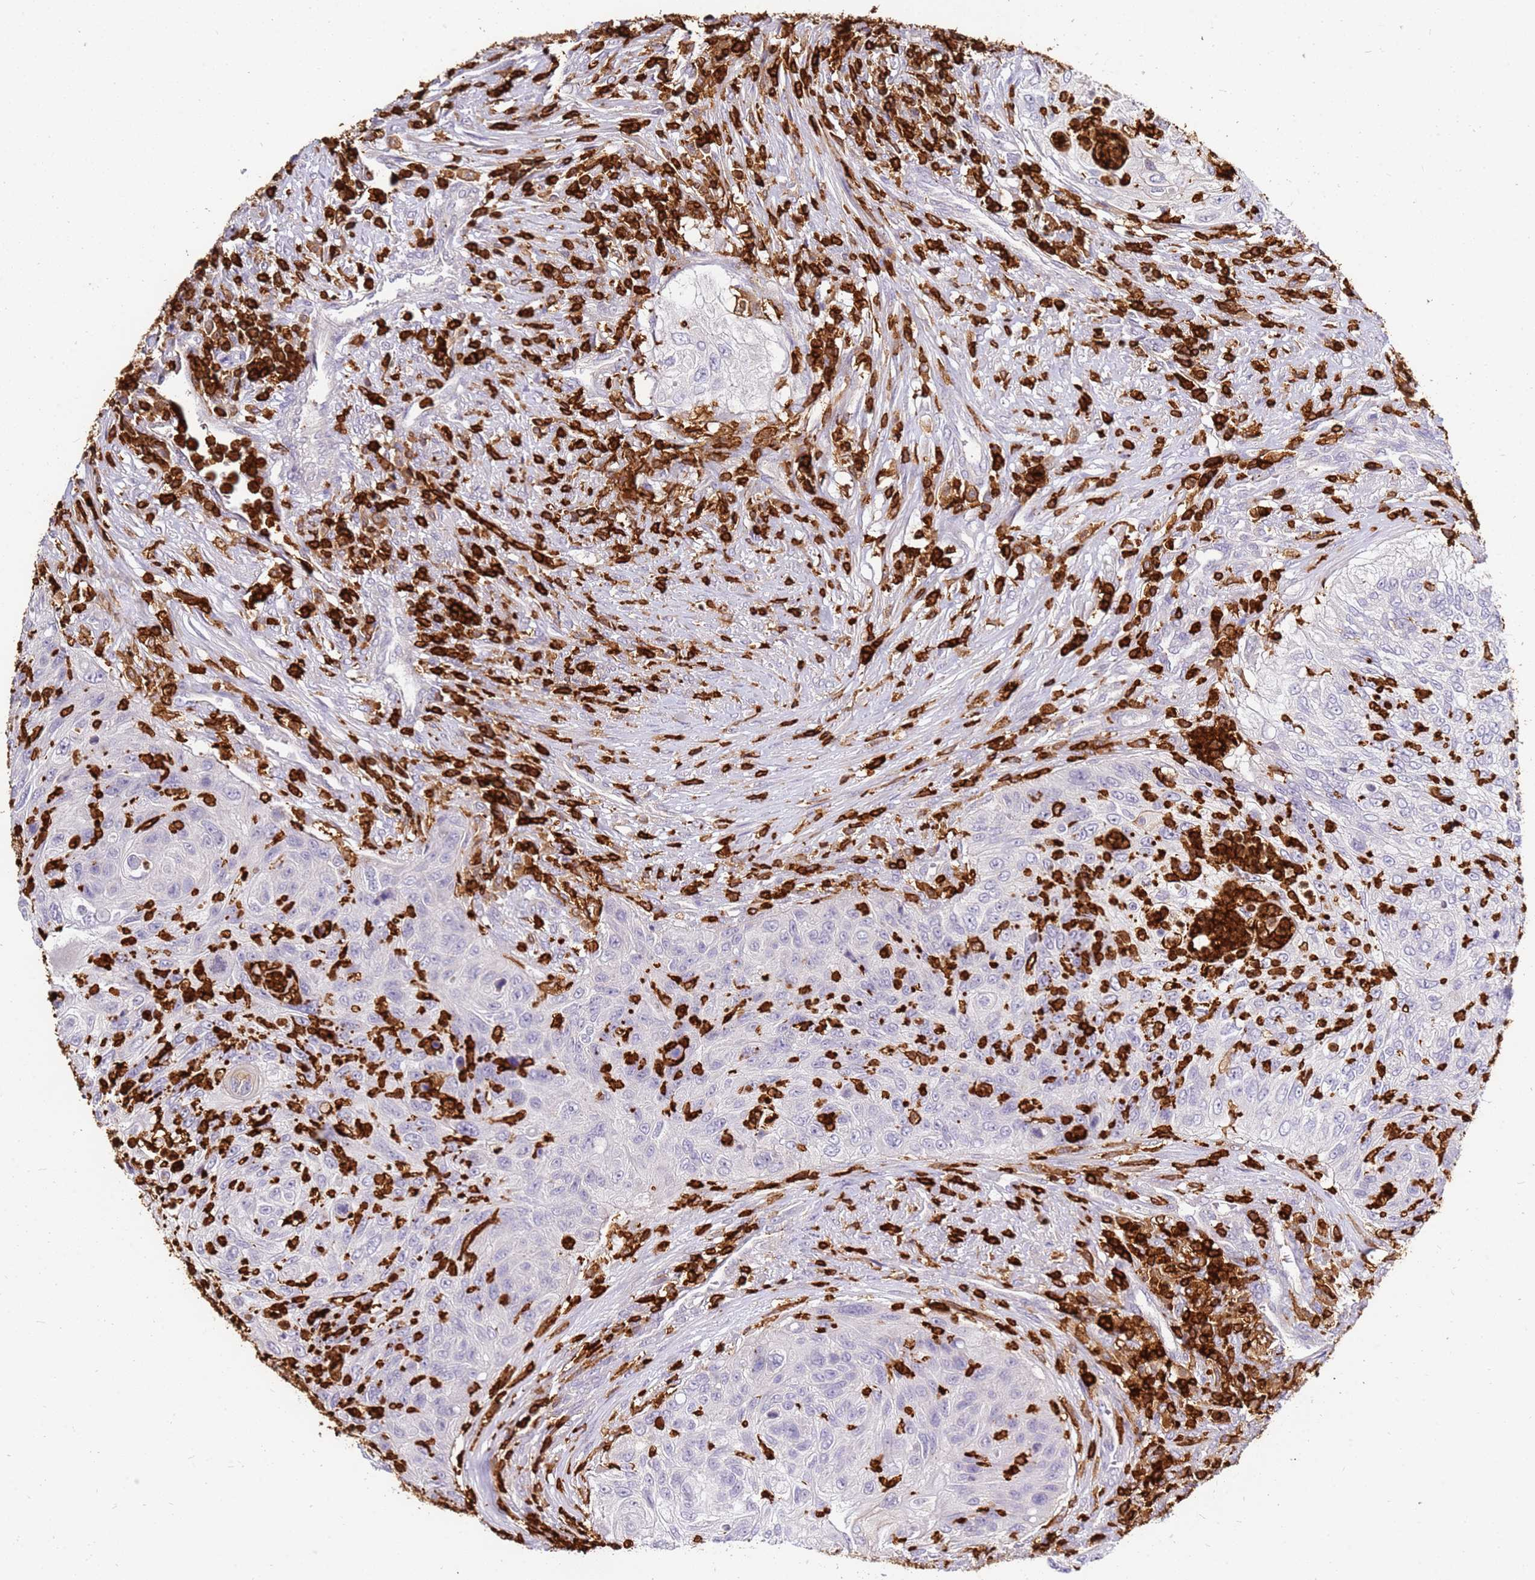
{"staining": {"intensity": "negative", "quantity": "none", "location": "none"}, "tissue": "urothelial cancer", "cell_type": "Tumor cells", "image_type": "cancer", "snomed": [{"axis": "morphology", "description": "Urothelial carcinoma, High grade"}, {"axis": "topography", "description": "Urinary bladder"}], "caption": "IHC image of neoplastic tissue: high-grade urothelial carcinoma stained with DAB displays no significant protein positivity in tumor cells. (Stains: DAB (3,3'-diaminobenzidine) immunohistochemistry with hematoxylin counter stain, Microscopy: brightfield microscopy at high magnification).", "gene": "CORO1A", "patient": {"sex": "female", "age": 60}}